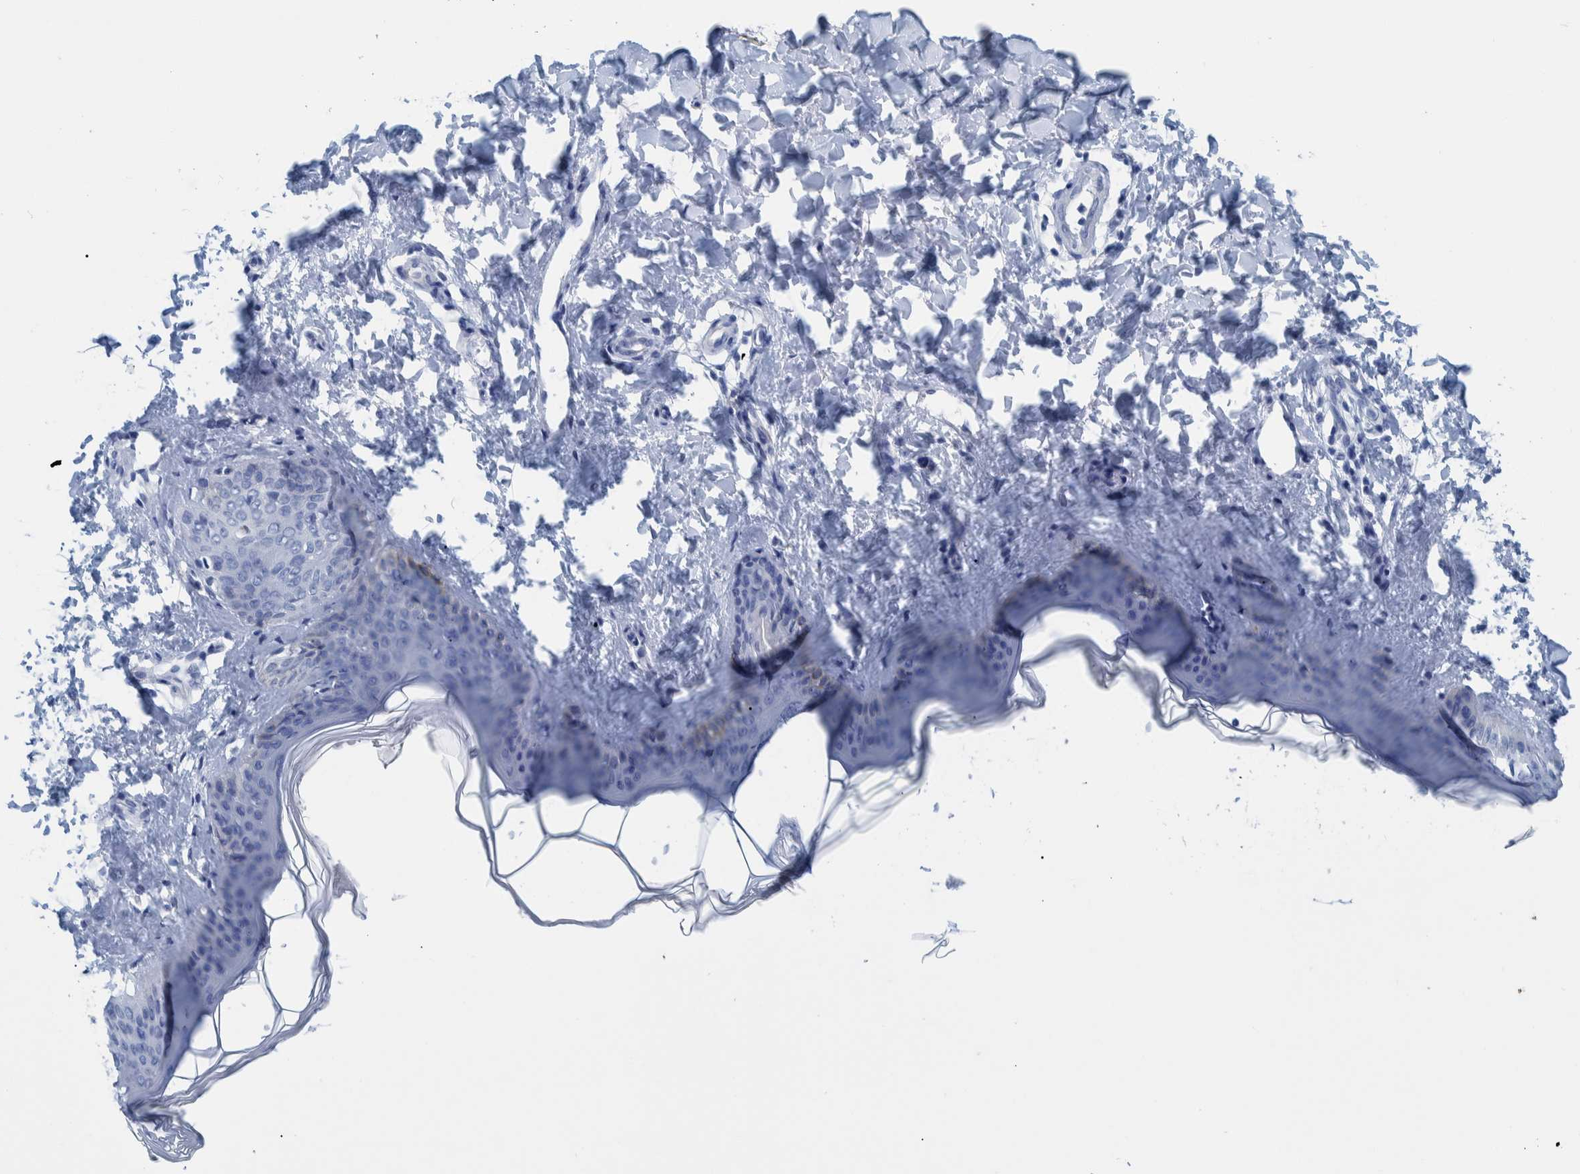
{"staining": {"intensity": "negative", "quantity": "none", "location": "none"}, "tissue": "skin", "cell_type": "Fibroblasts", "image_type": "normal", "snomed": [{"axis": "morphology", "description": "Normal tissue, NOS"}, {"axis": "topography", "description": "Skin"}], "caption": "This is a photomicrograph of immunohistochemistry staining of benign skin, which shows no staining in fibroblasts.", "gene": "IDO1", "patient": {"sex": "female", "age": 17}}